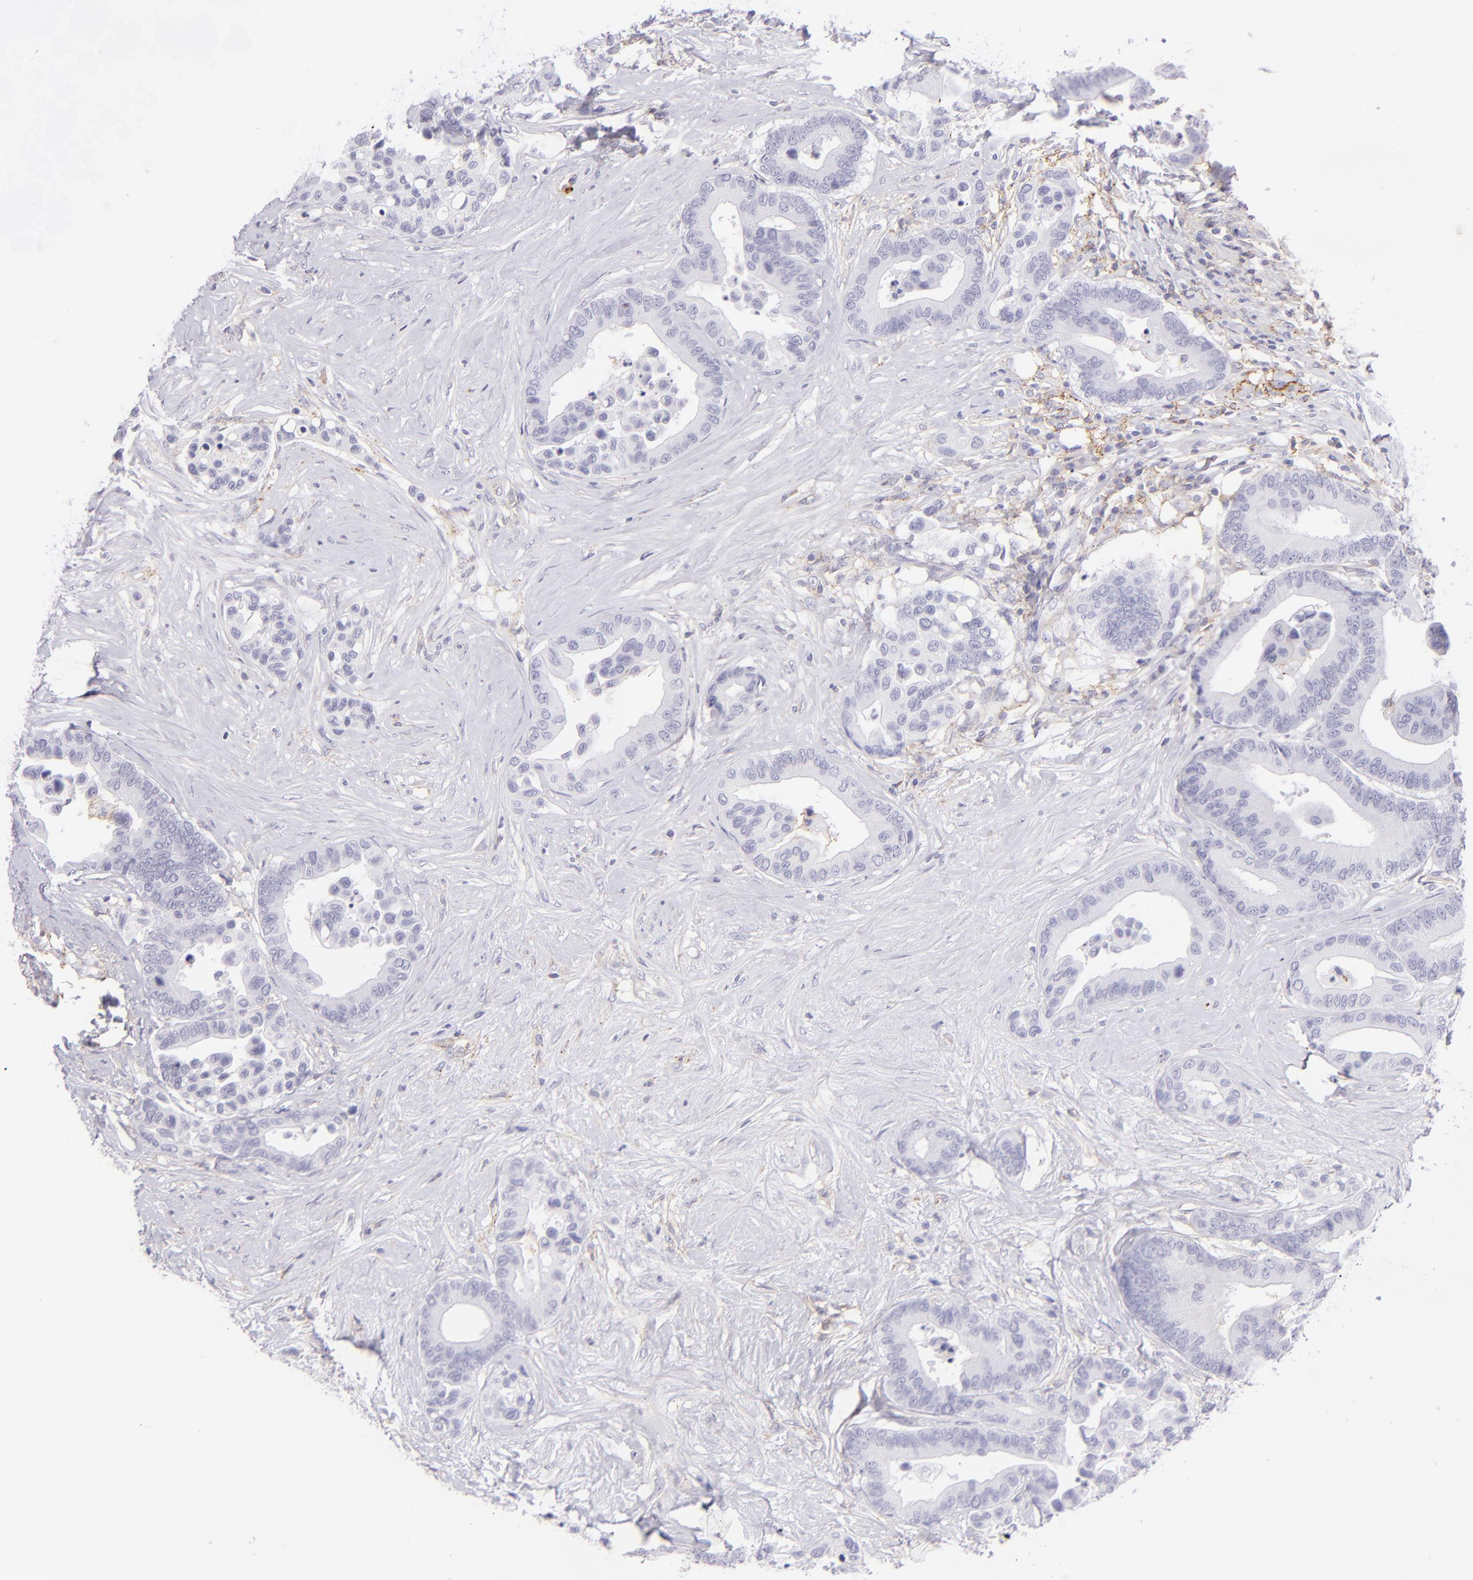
{"staining": {"intensity": "negative", "quantity": "none", "location": "none"}, "tissue": "colorectal cancer", "cell_type": "Tumor cells", "image_type": "cancer", "snomed": [{"axis": "morphology", "description": "Adenocarcinoma, NOS"}, {"axis": "topography", "description": "Colon"}], "caption": "High power microscopy image of an immunohistochemistry (IHC) micrograph of colorectal adenocarcinoma, revealing no significant staining in tumor cells. (Immunohistochemistry, brightfield microscopy, high magnification).", "gene": "CD81", "patient": {"sex": "male", "age": 82}}